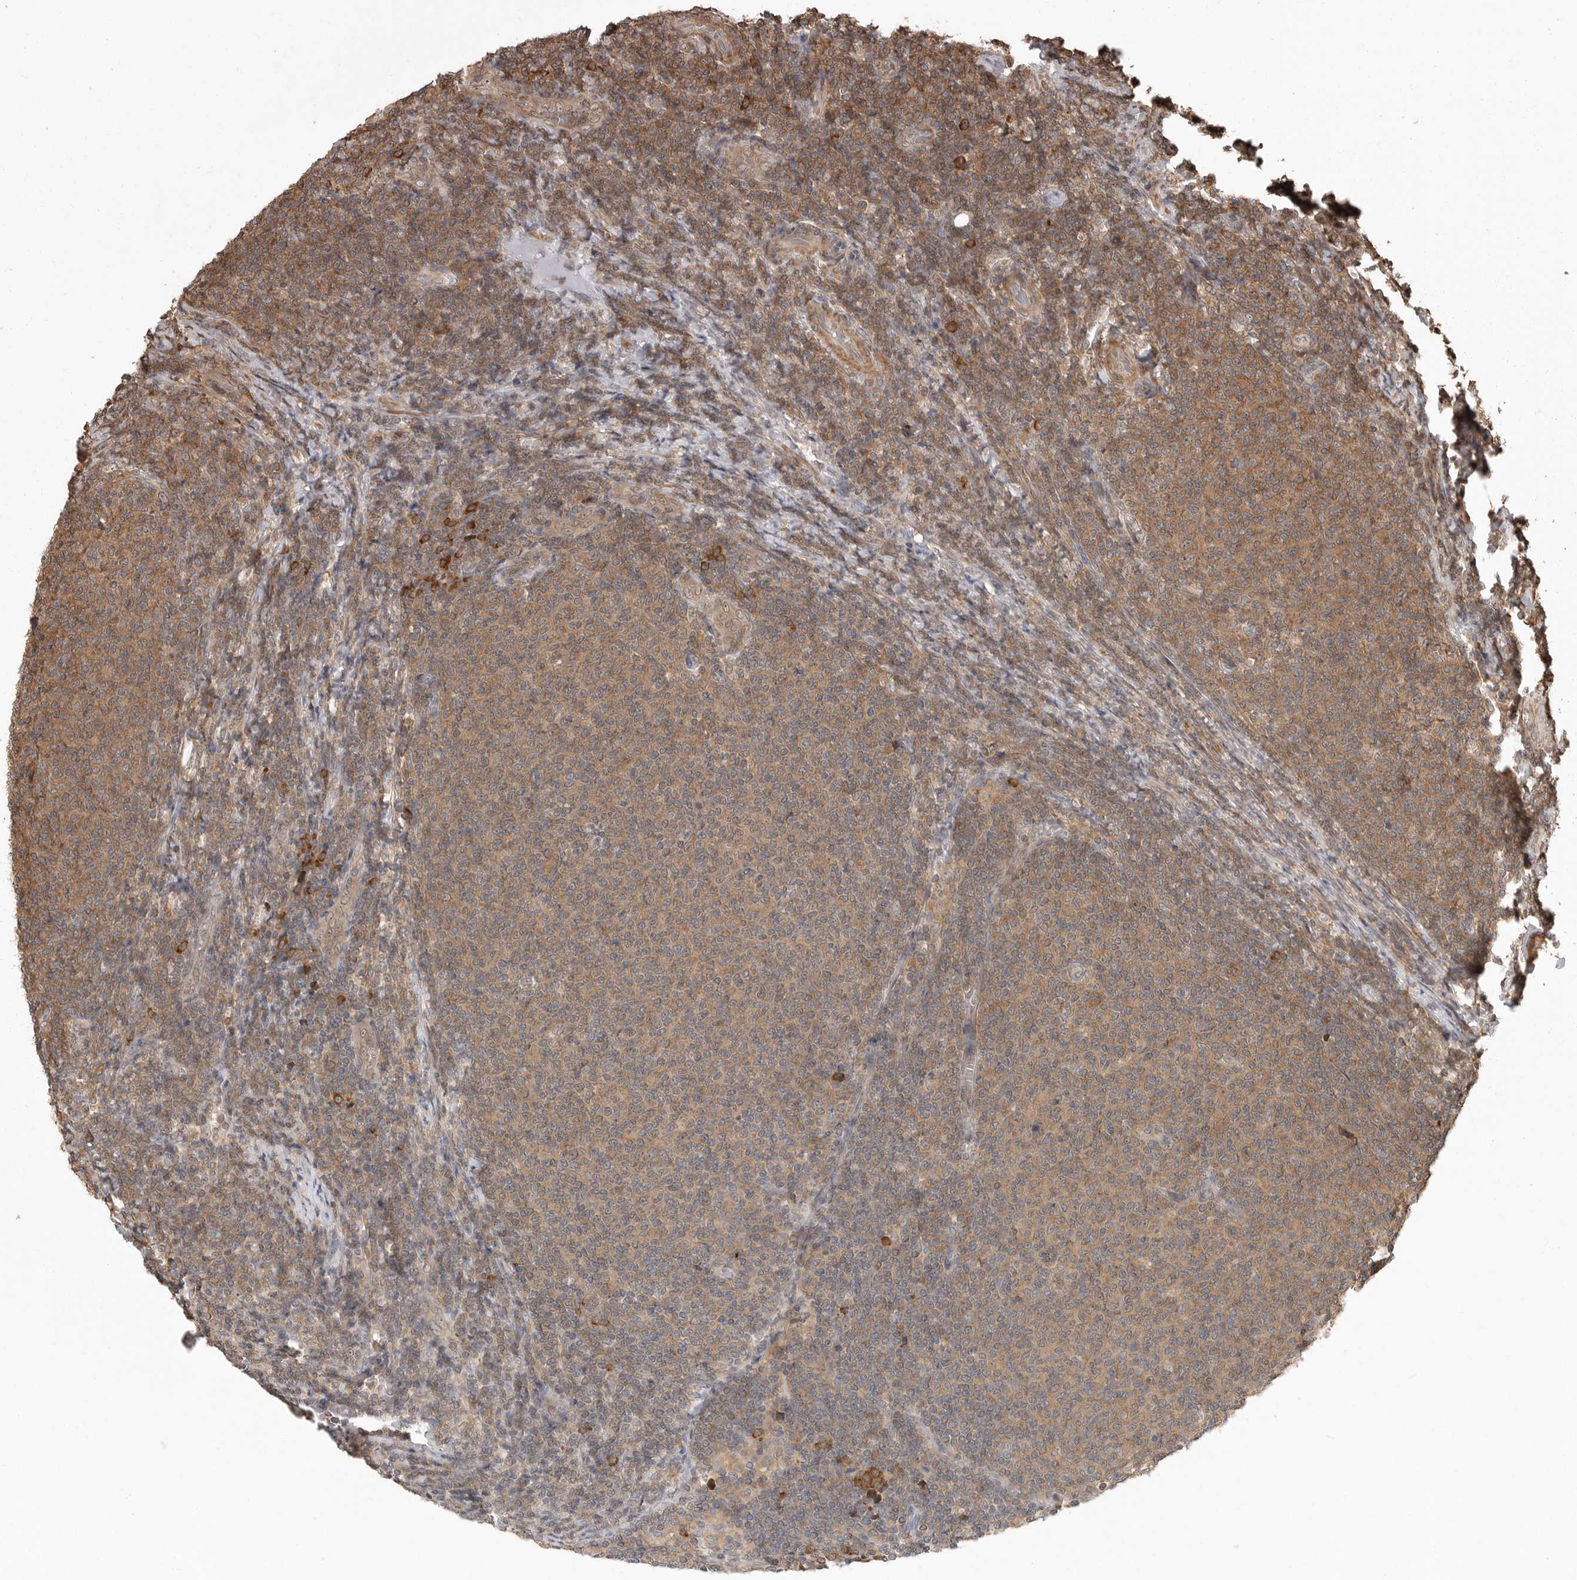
{"staining": {"intensity": "moderate", "quantity": ">75%", "location": "cytoplasmic/membranous"}, "tissue": "lymphoma", "cell_type": "Tumor cells", "image_type": "cancer", "snomed": [{"axis": "morphology", "description": "Malignant lymphoma, non-Hodgkin's type, Low grade"}, {"axis": "topography", "description": "Lymph node"}], "caption": "A medium amount of moderate cytoplasmic/membranous expression is appreciated in about >75% of tumor cells in lymphoma tissue. Nuclei are stained in blue.", "gene": "ERN1", "patient": {"sex": "male", "age": 66}}